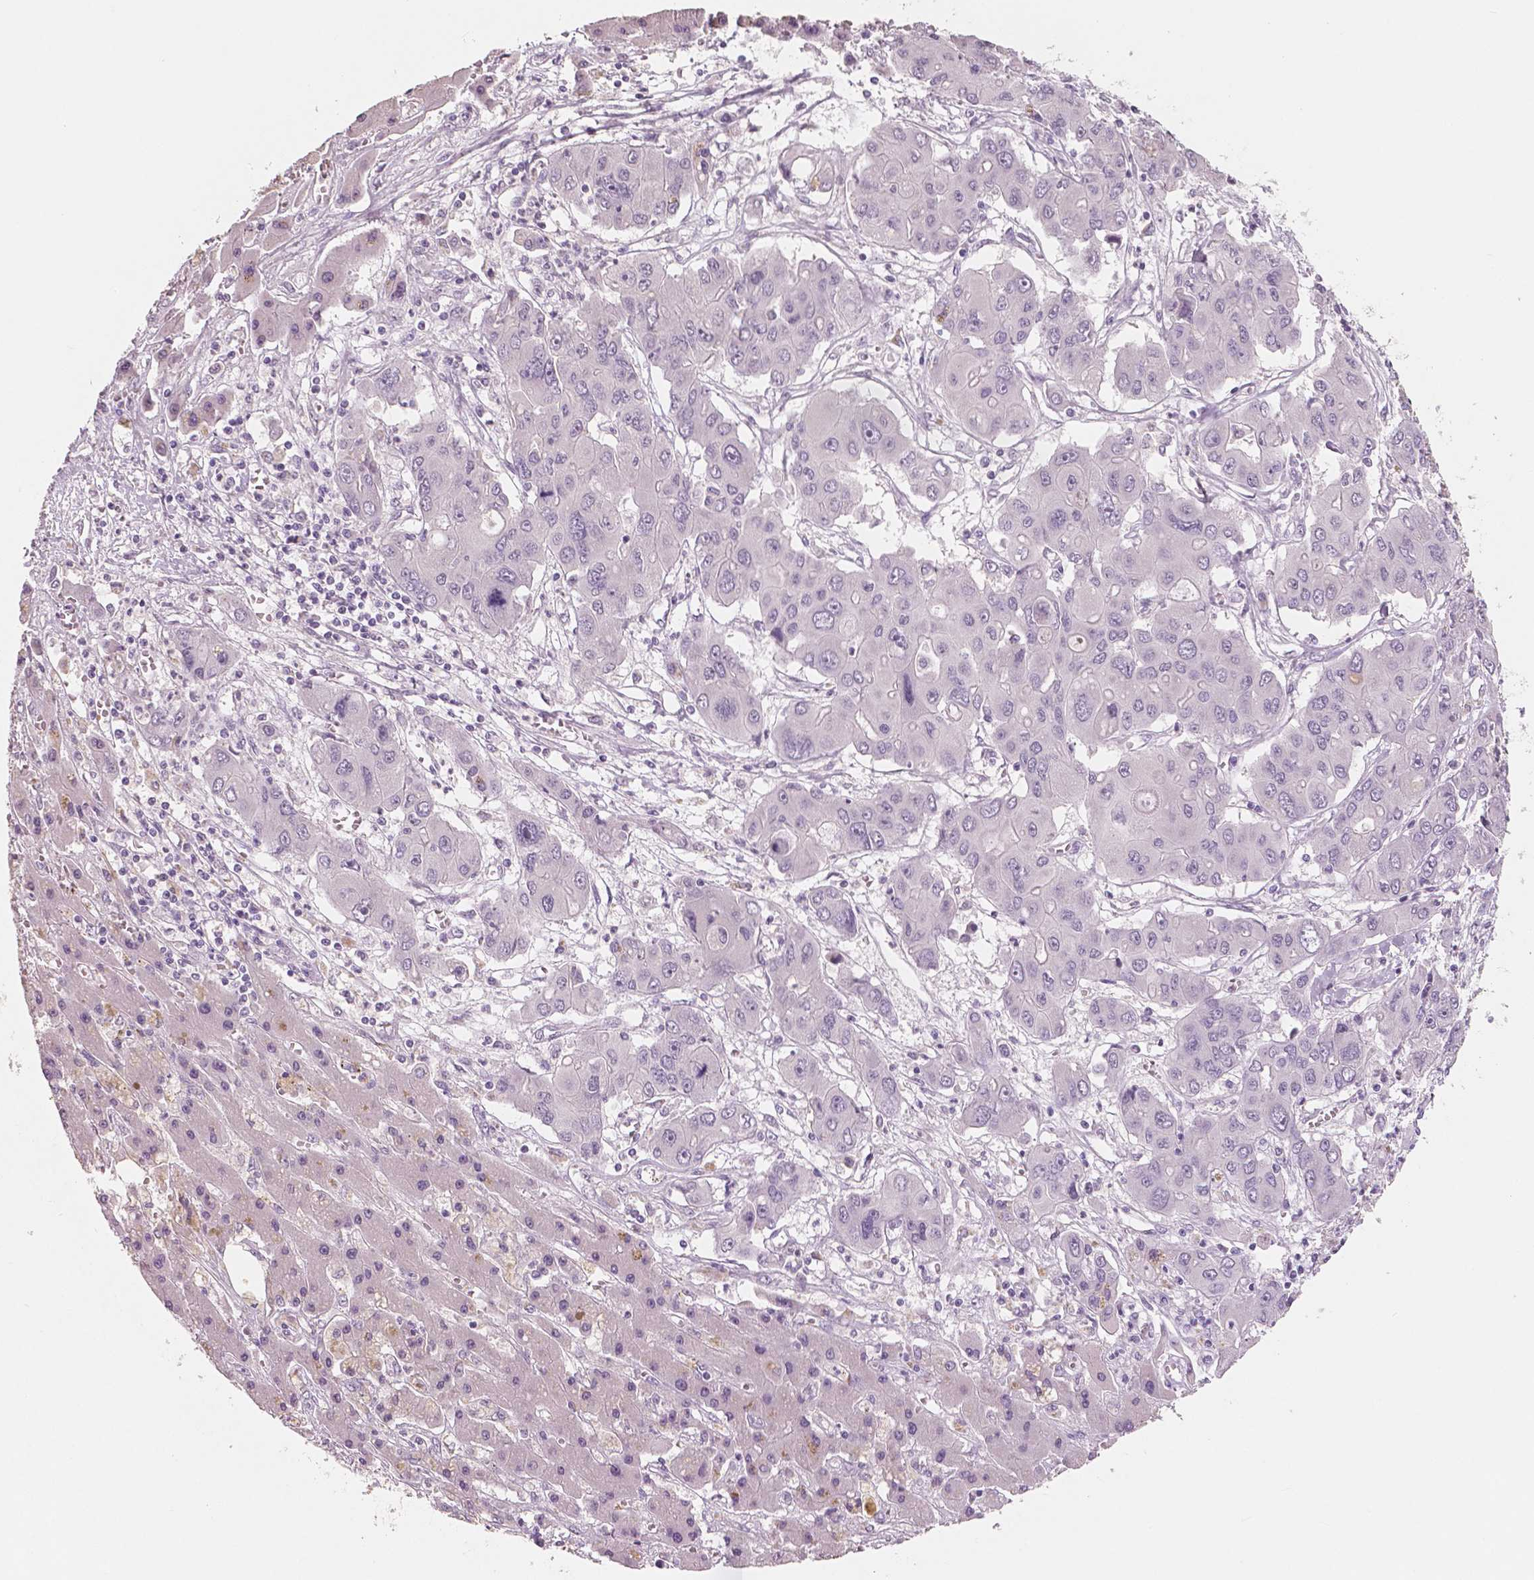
{"staining": {"intensity": "negative", "quantity": "none", "location": "none"}, "tissue": "liver cancer", "cell_type": "Tumor cells", "image_type": "cancer", "snomed": [{"axis": "morphology", "description": "Cholangiocarcinoma"}, {"axis": "topography", "description": "Liver"}], "caption": "This is an immunohistochemistry image of human liver cancer (cholangiocarcinoma). There is no expression in tumor cells.", "gene": "NECAB1", "patient": {"sex": "male", "age": 67}}